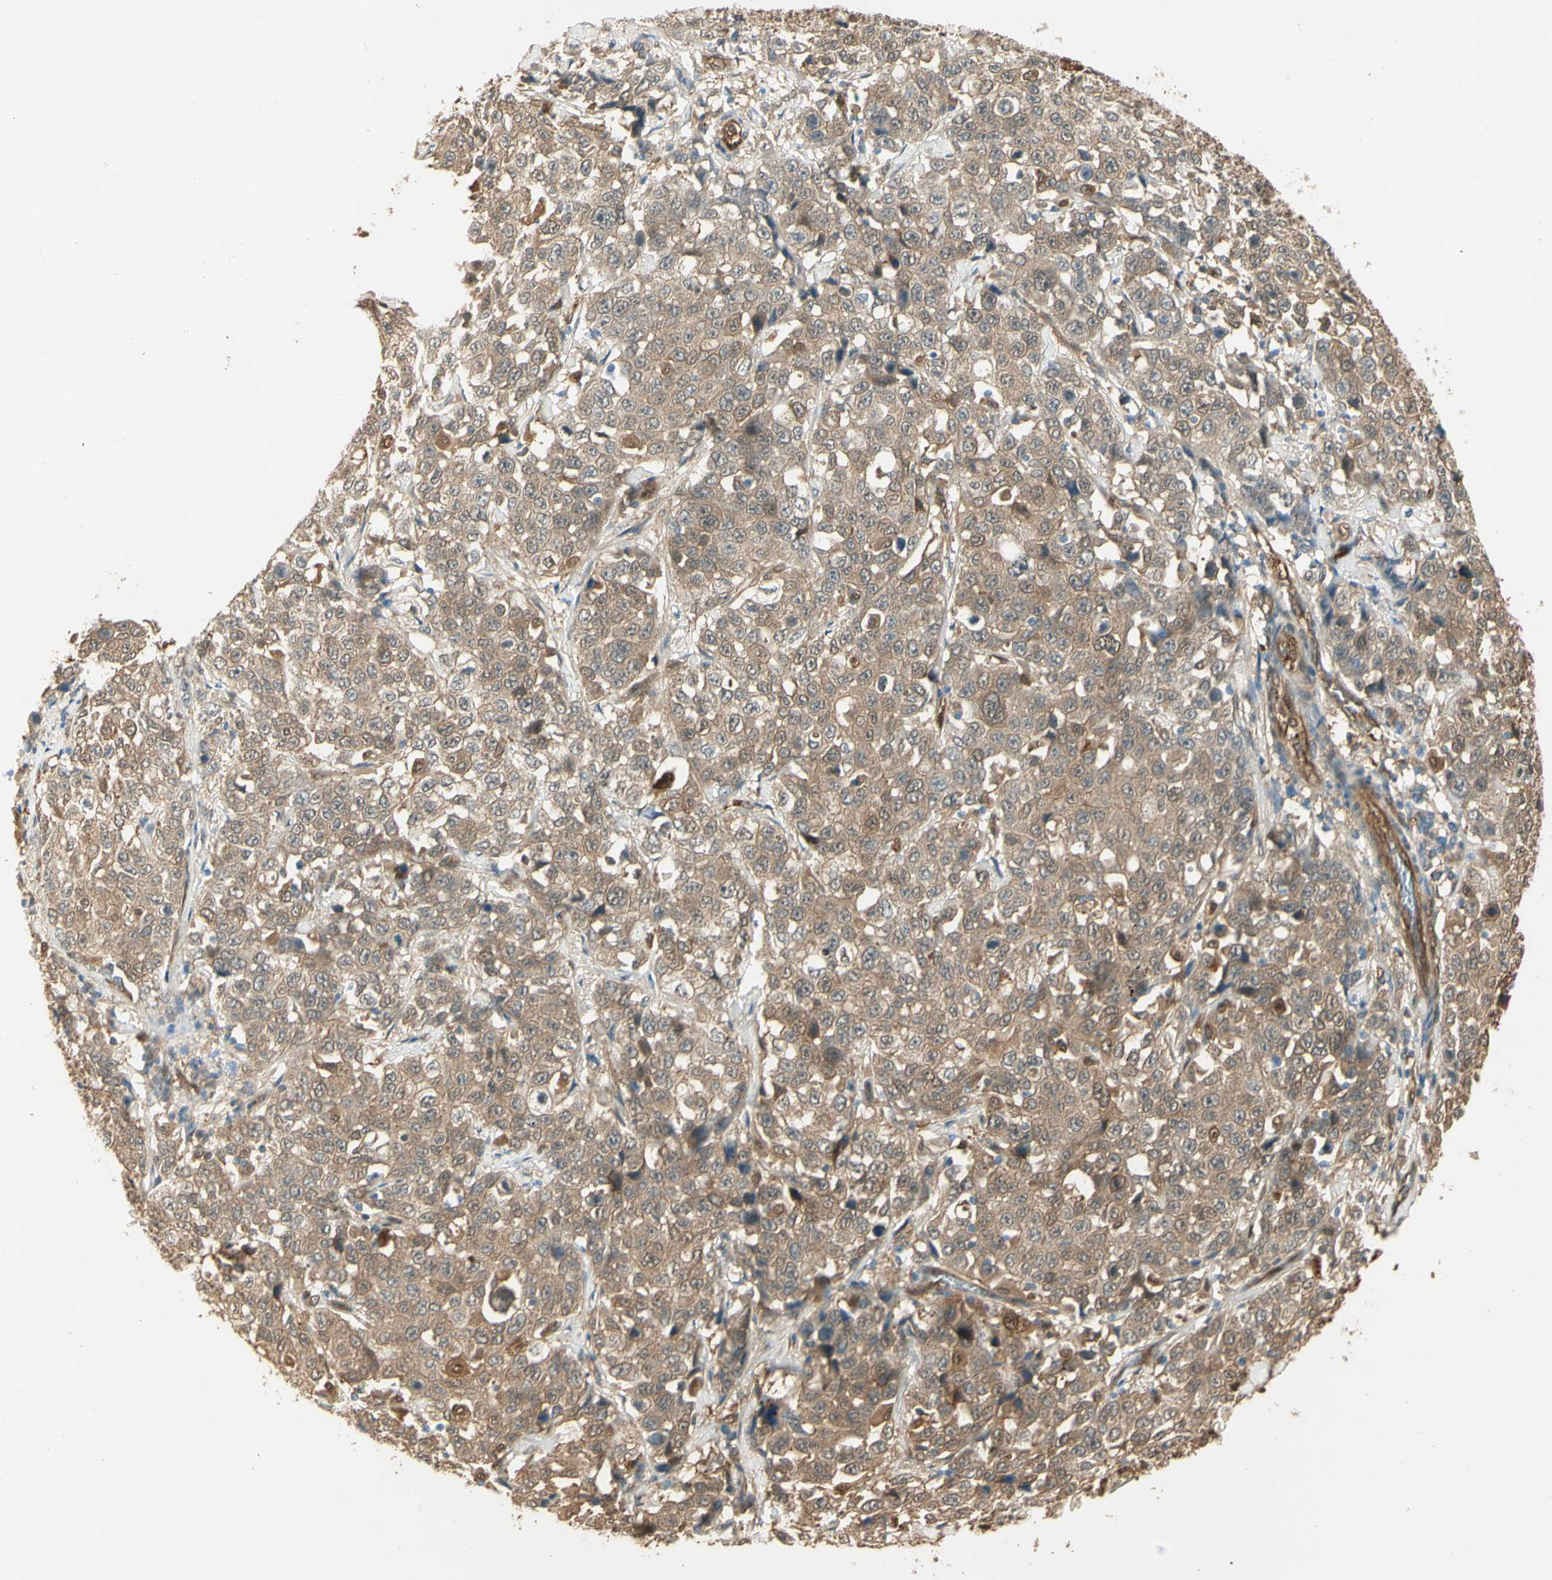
{"staining": {"intensity": "moderate", "quantity": ">75%", "location": "cytoplasmic/membranous"}, "tissue": "stomach cancer", "cell_type": "Tumor cells", "image_type": "cancer", "snomed": [{"axis": "morphology", "description": "Normal tissue, NOS"}, {"axis": "morphology", "description": "Adenocarcinoma, NOS"}, {"axis": "topography", "description": "Stomach"}], "caption": "This is an image of immunohistochemistry staining of stomach cancer, which shows moderate positivity in the cytoplasmic/membranous of tumor cells.", "gene": "SERPINB6", "patient": {"sex": "male", "age": 48}}